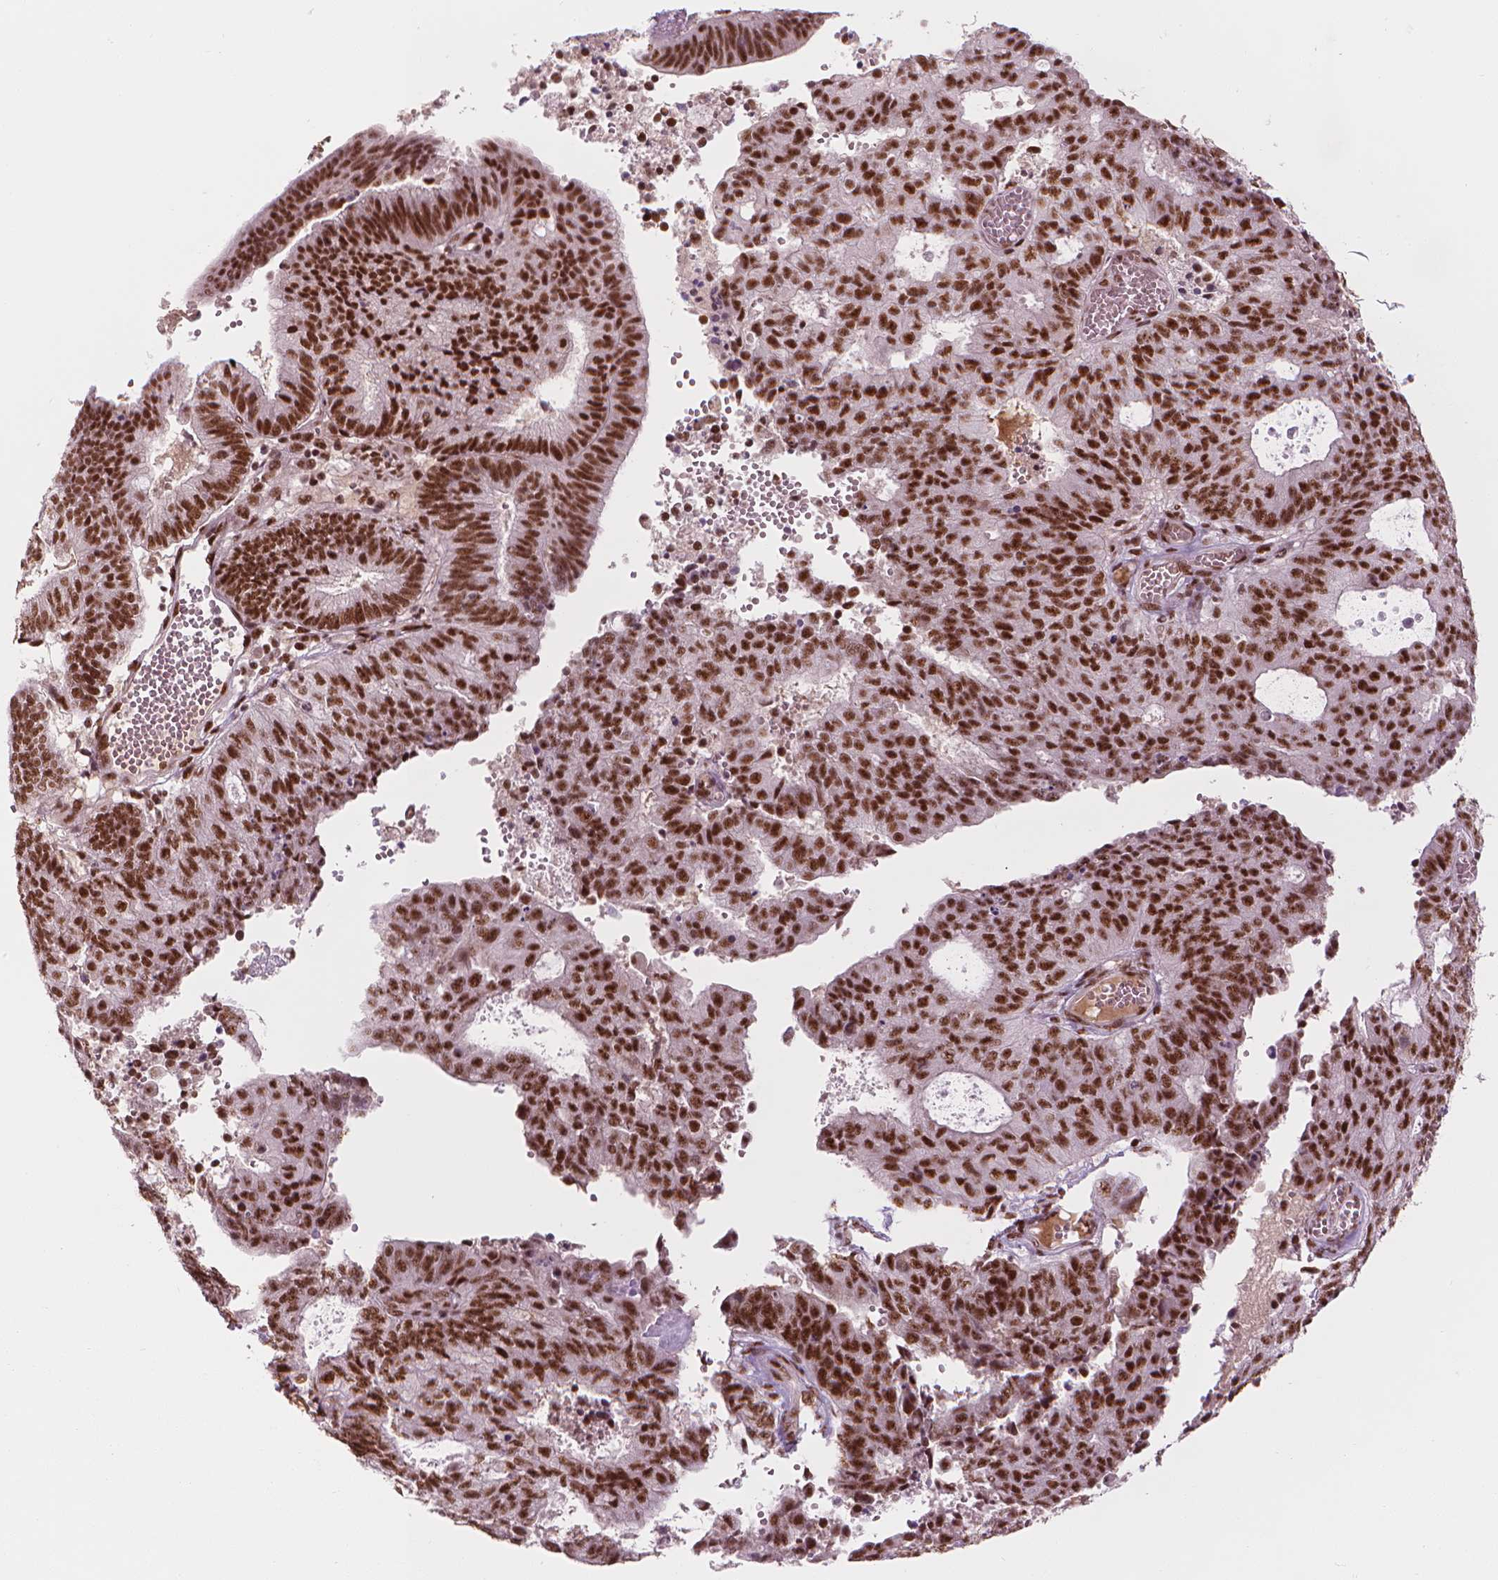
{"staining": {"intensity": "strong", "quantity": ">75%", "location": "nuclear"}, "tissue": "endometrial cancer", "cell_type": "Tumor cells", "image_type": "cancer", "snomed": [{"axis": "morphology", "description": "Adenocarcinoma, NOS"}, {"axis": "topography", "description": "Endometrium"}], "caption": "Immunohistochemistry (DAB) staining of endometrial cancer shows strong nuclear protein expression in approximately >75% of tumor cells.", "gene": "ELF2", "patient": {"sex": "female", "age": 82}}